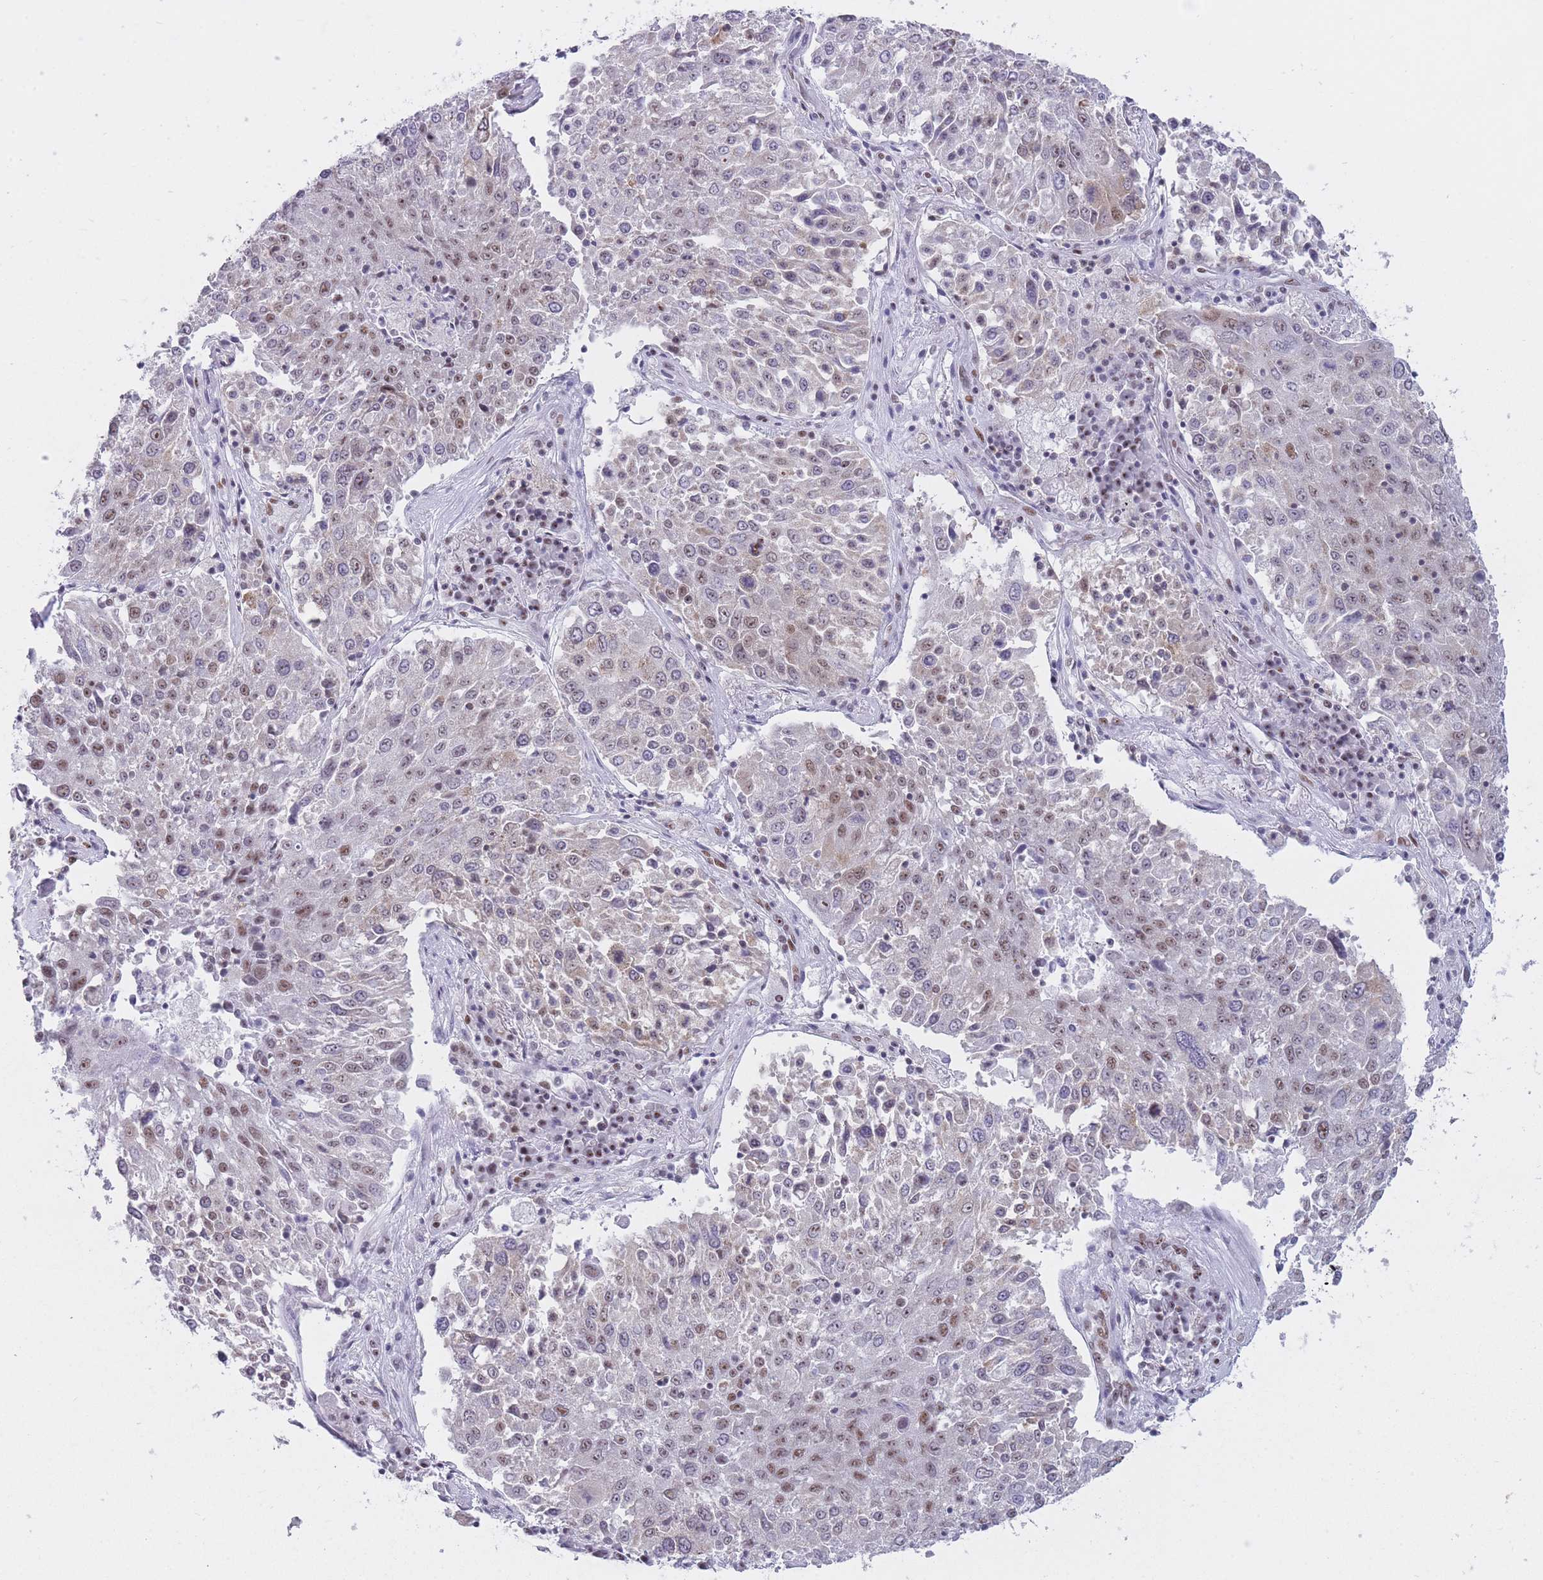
{"staining": {"intensity": "weak", "quantity": "25%-75%", "location": "nuclear"}, "tissue": "lung cancer", "cell_type": "Tumor cells", "image_type": "cancer", "snomed": [{"axis": "morphology", "description": "Squamous cell carcinoma, NOS"}, {"axis": "topography", "description": "Lung"}], "caption": "There is low levels of weak nuclear staining in tumor cells of lung cancer (squamous cell carcinoma), as demonstrated by immunohistochemical staining (brown color).", "gene": "HNRNPUL1", "patient": {"sex": "male", "age": 65}}